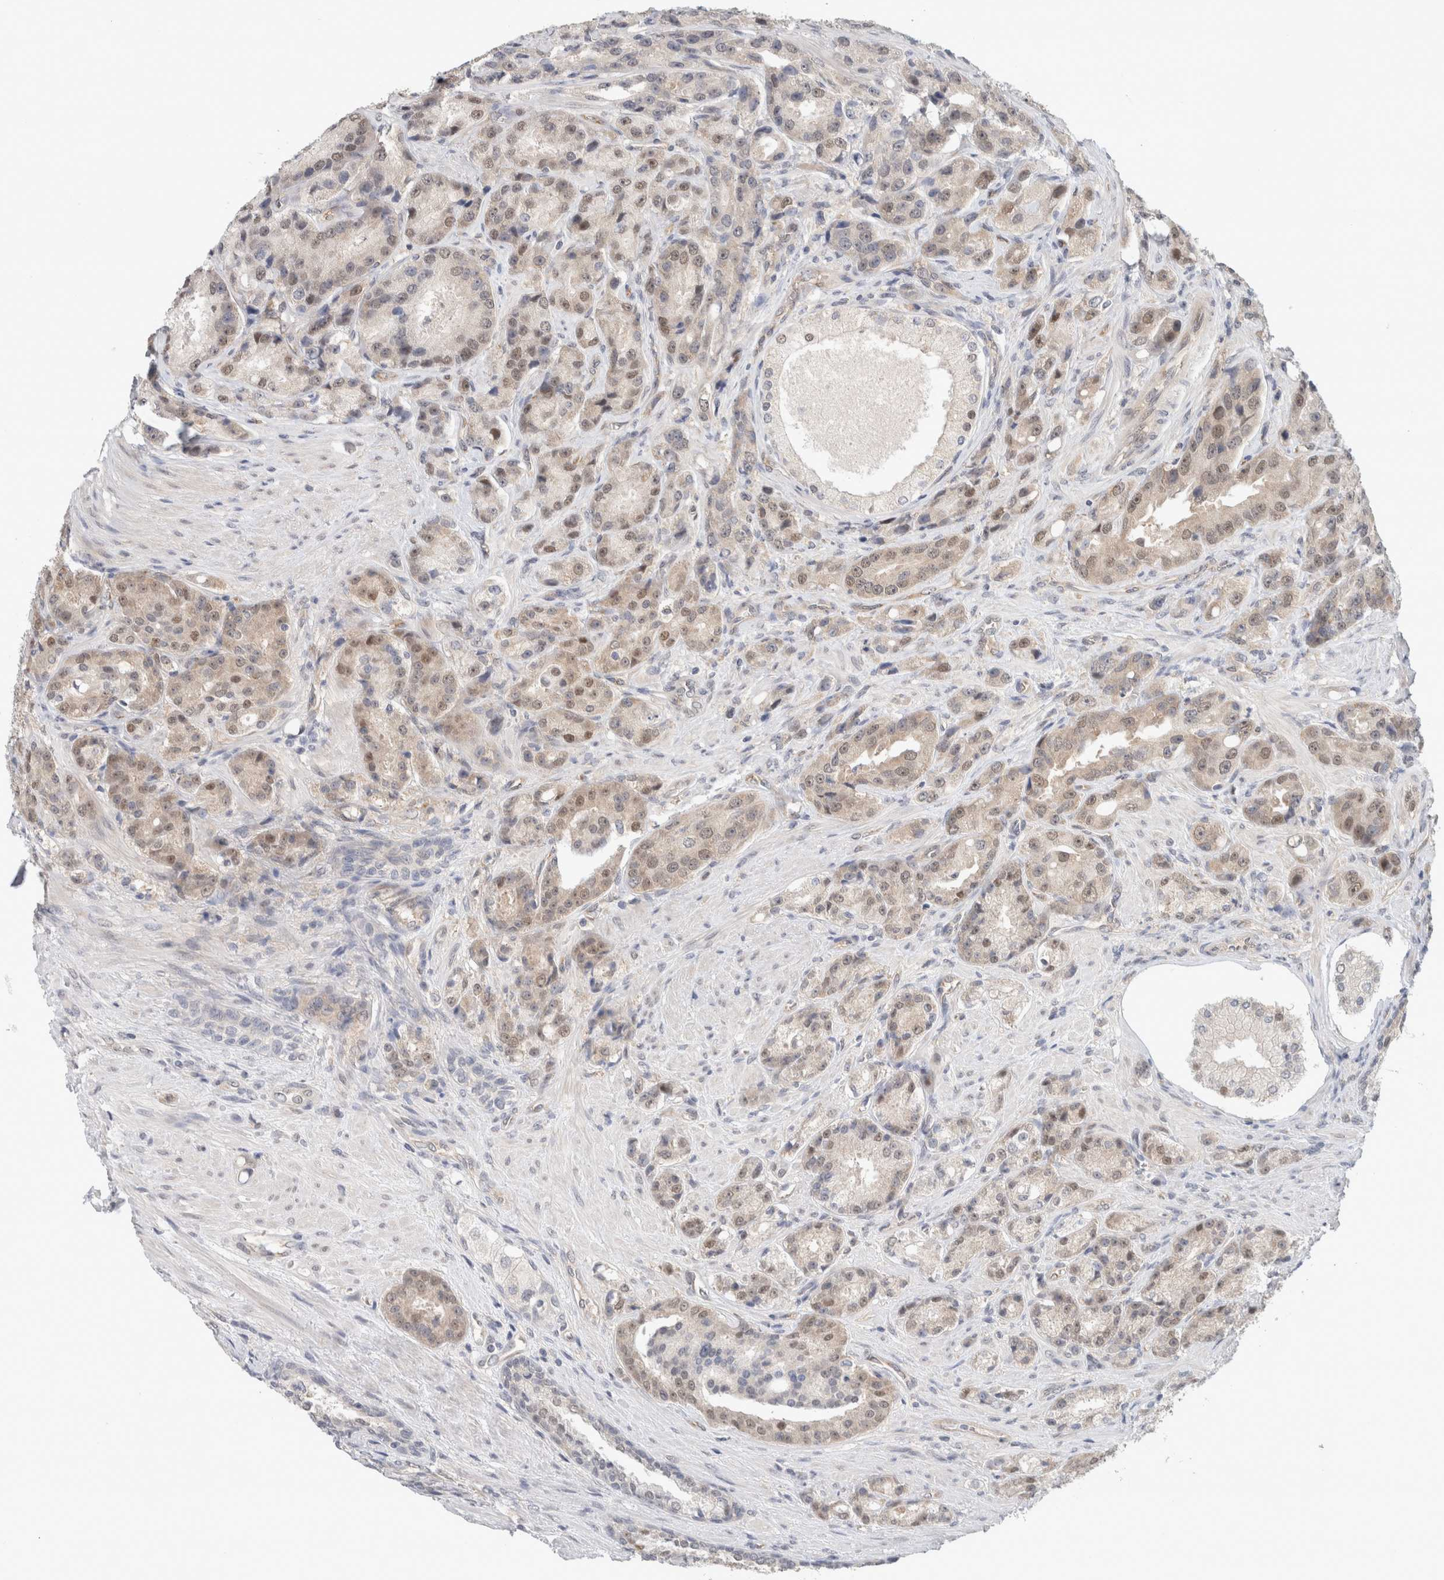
{"staining": {"intensity": "weak", "quantity": "25%-75%", "location": "nuclear"}, "tissue": "prostate cancer", "cell_type": "Tumor cells", "image_type": "cancer", "snomed": [{"axis": "morphology", "description": "Adenocarcinoma, High grade"}, {"axis": "topography", "description": "Prostate"}], "caption": "Weak nuclear protein positivity is present in approximately 25%-75% of tumor cells in prostate cancer. Using DAB (3,3'-diaminobenzidine) (brown) and hematoxylin (blue) stains, captured at high magnification using brightfield microscopy.", "gene": "EIF4G3", "patient": {"sex": "male", "age": 60}}